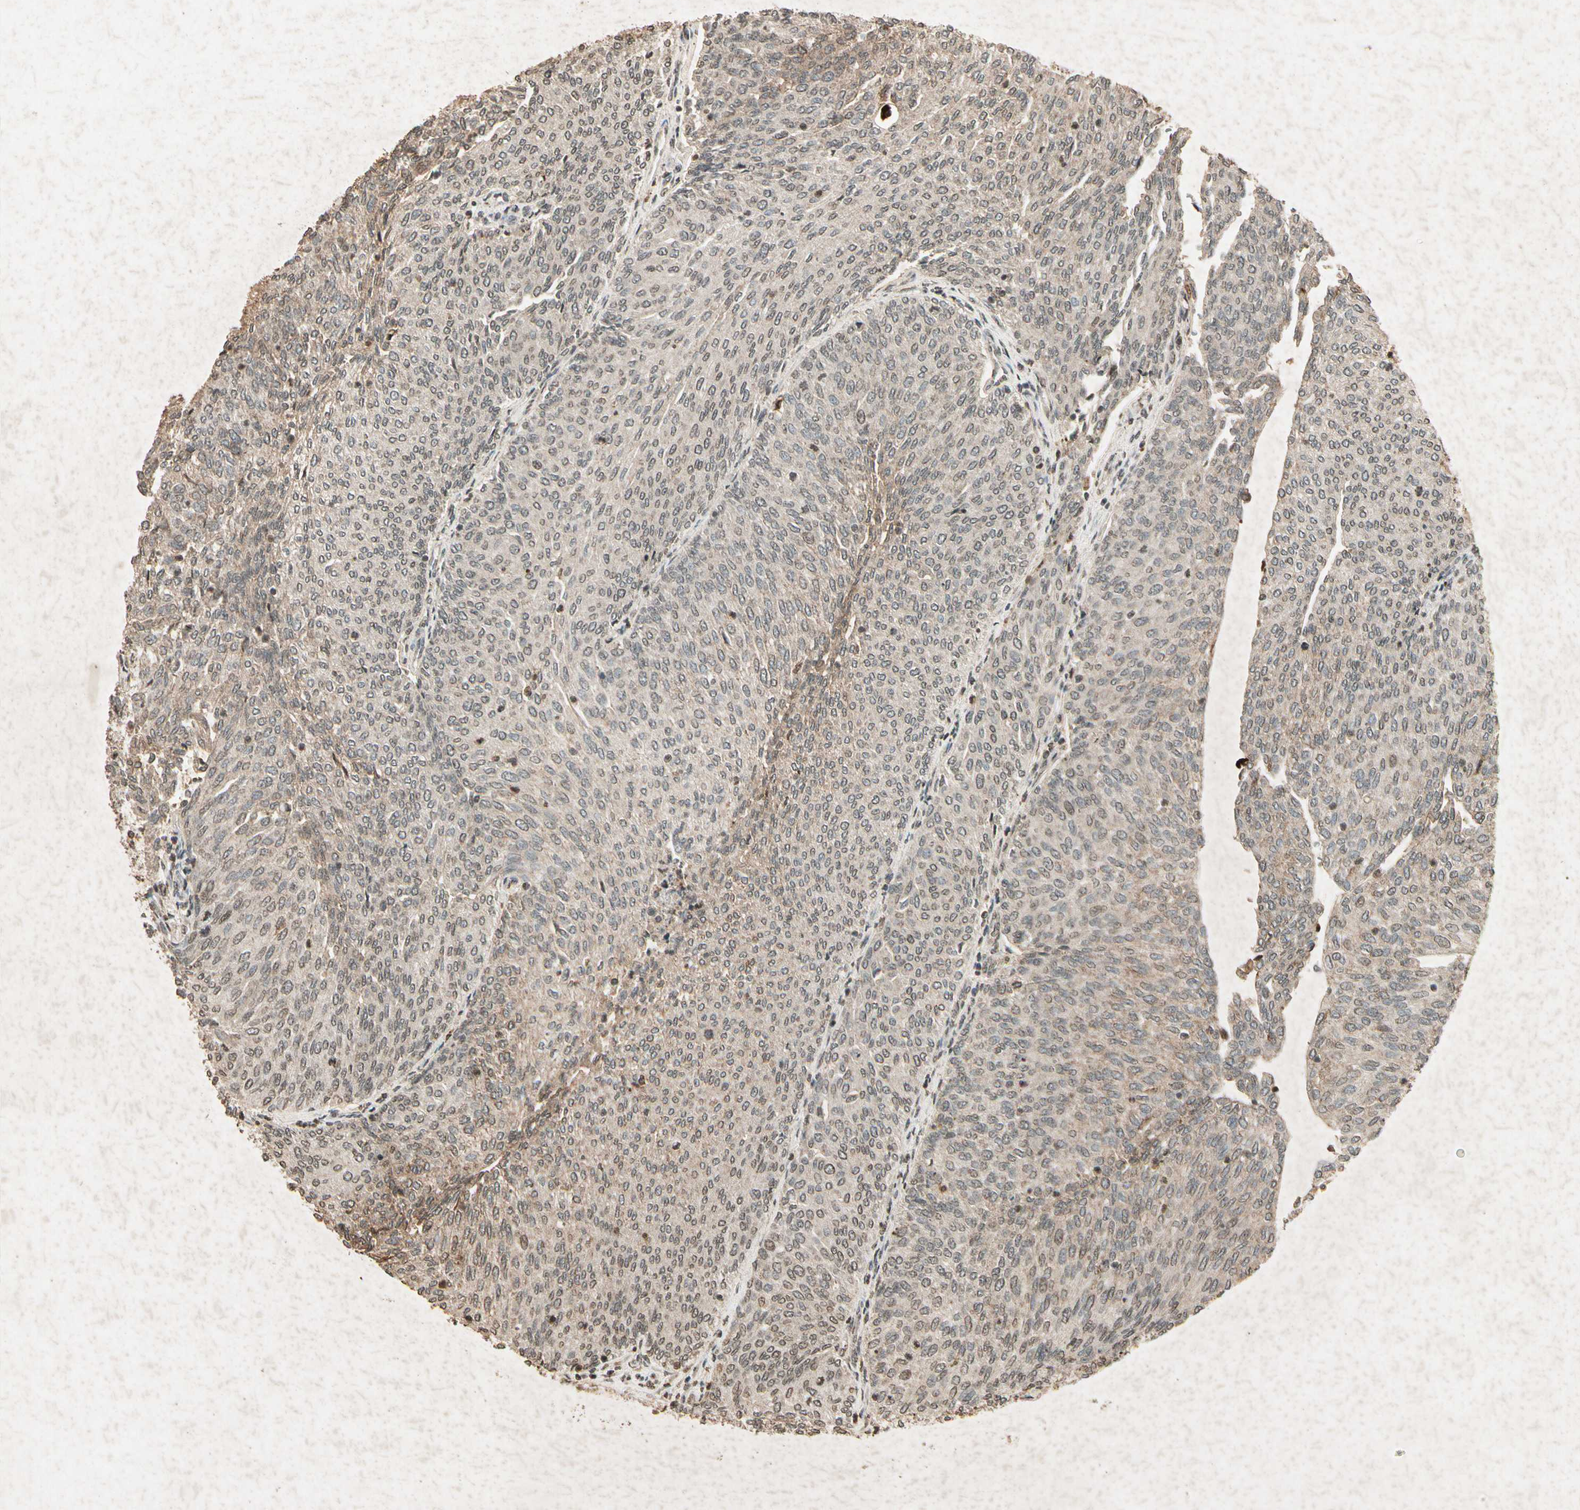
{"staining": {"intensity": "weak", "quantity": "25%-75%", "location": "cytoplasmic/membranous"}, "tissue": "urothelial cancer", "cell_type": "Tumor cells", "image_type": "cancer", "snomed": [{"axis": "morphology", "description": "Urothelial carcinoma, Low grade"}, {"axis": "topography", "description": "Urinary bladder"}], "caption": "Protein expression analysis of urothelial cancer reveals weak cytoplasmic/membranous expression in about 25%-75% of tumor cells. (Stains: DAB (3,3'-diaminobenzidine) in brown, nuclei in blue, Microscopy: brightfield microscopy at high magnification).", "gene": "GC", "patient": {"sex": "female", "age": 79}}